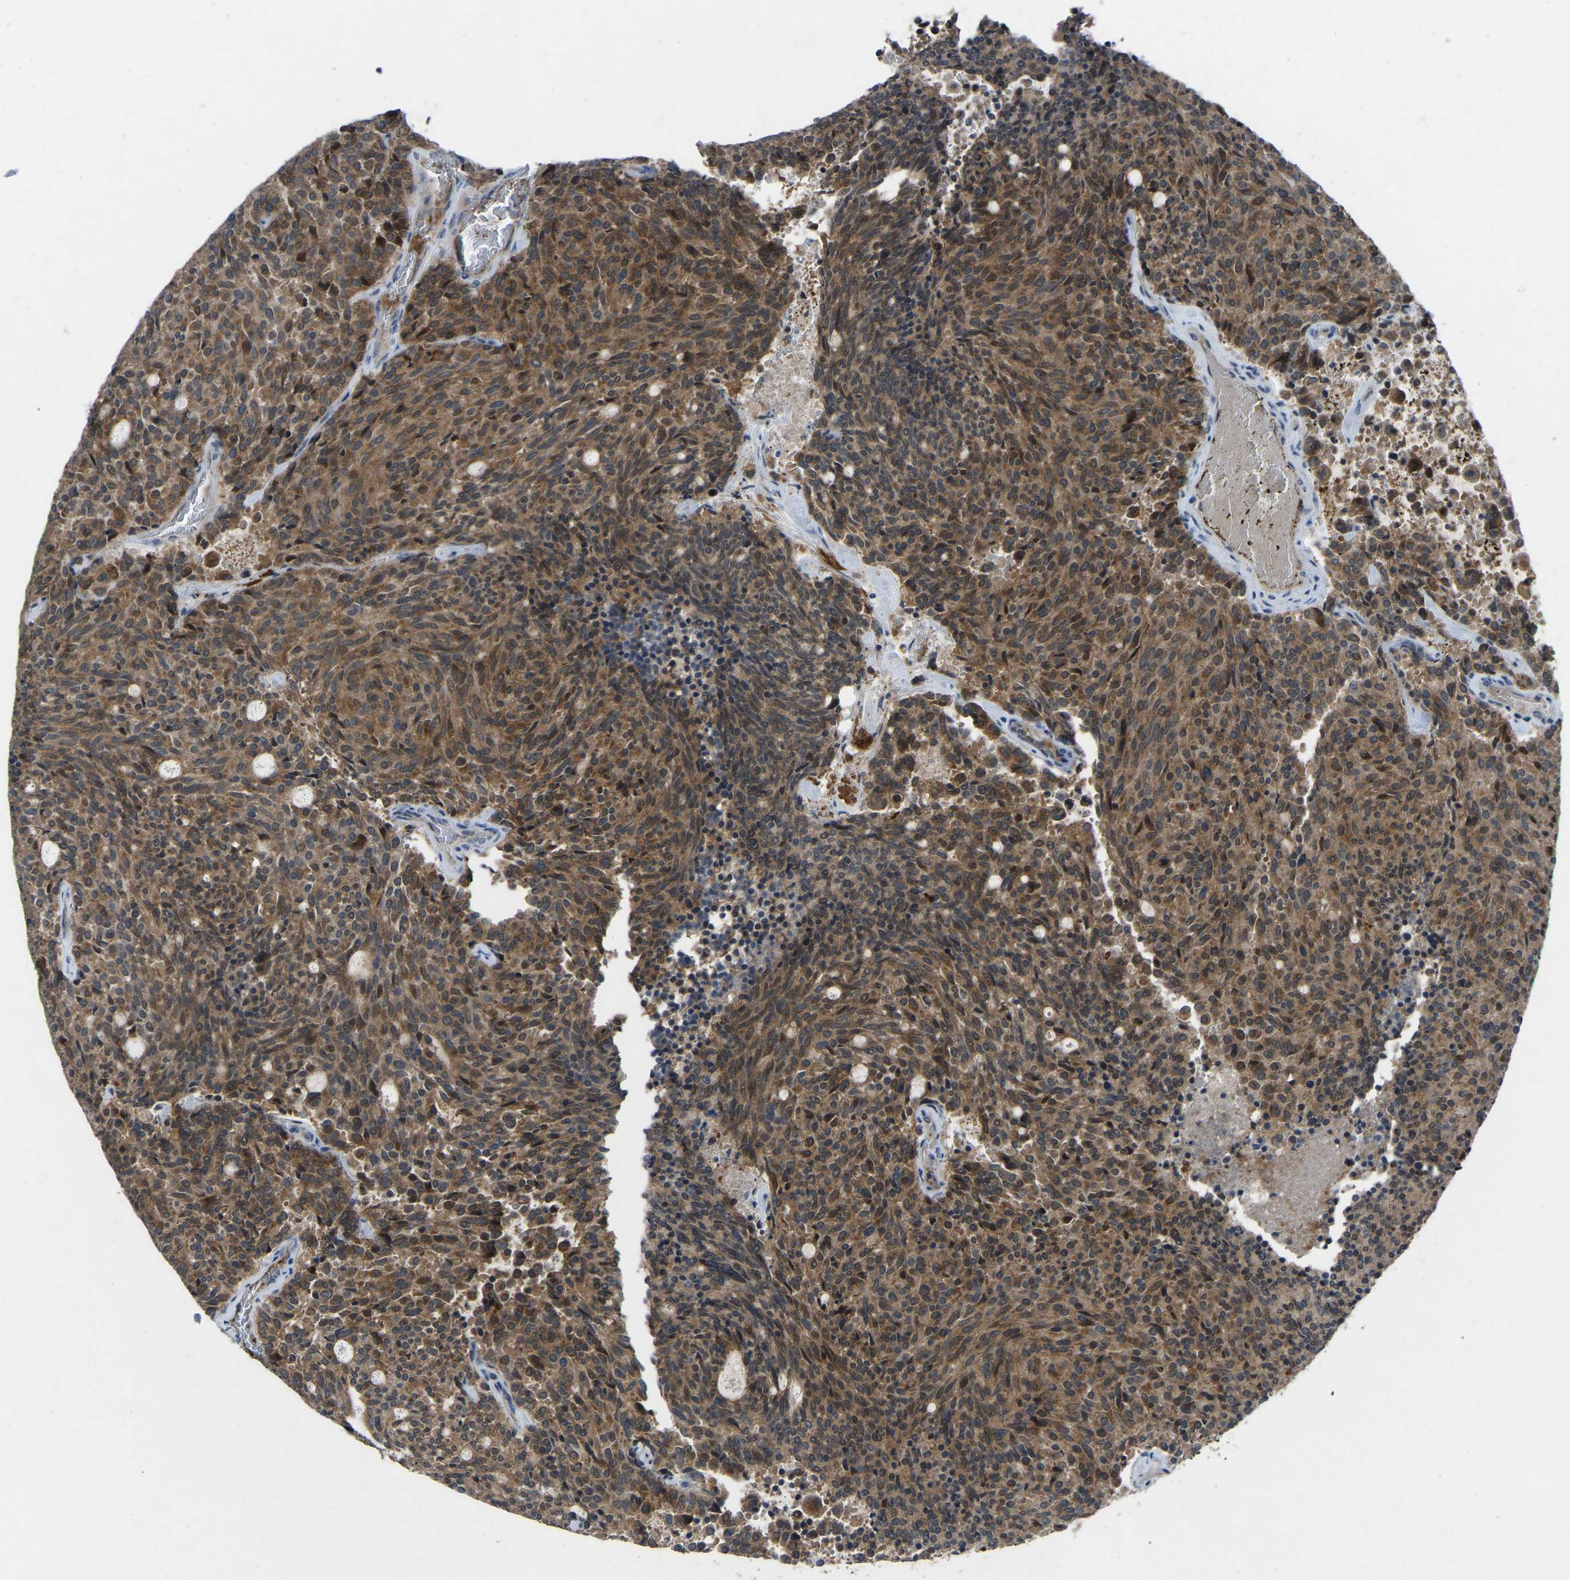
{"staining": {"intensity": "moderate", "quantity": ">75%", "location": "cytoplasmic/membranous"}, "tissue": "carcinoid", "cell_type": "Tumor cells", "image_type": "cancer", "snomed": [{"axis": "morphology", "description": "Carcinoid, malignant, NOS"}, {"axis": "topography", "description": "Pancreas"}], "caption": "Moderate cytoplasmic/membranous expression is seen in approximately >75% of tumor cells in carcinoid (malignant).", "gene": "FHIT", "patient": {"sex": "female", "age": 54}}